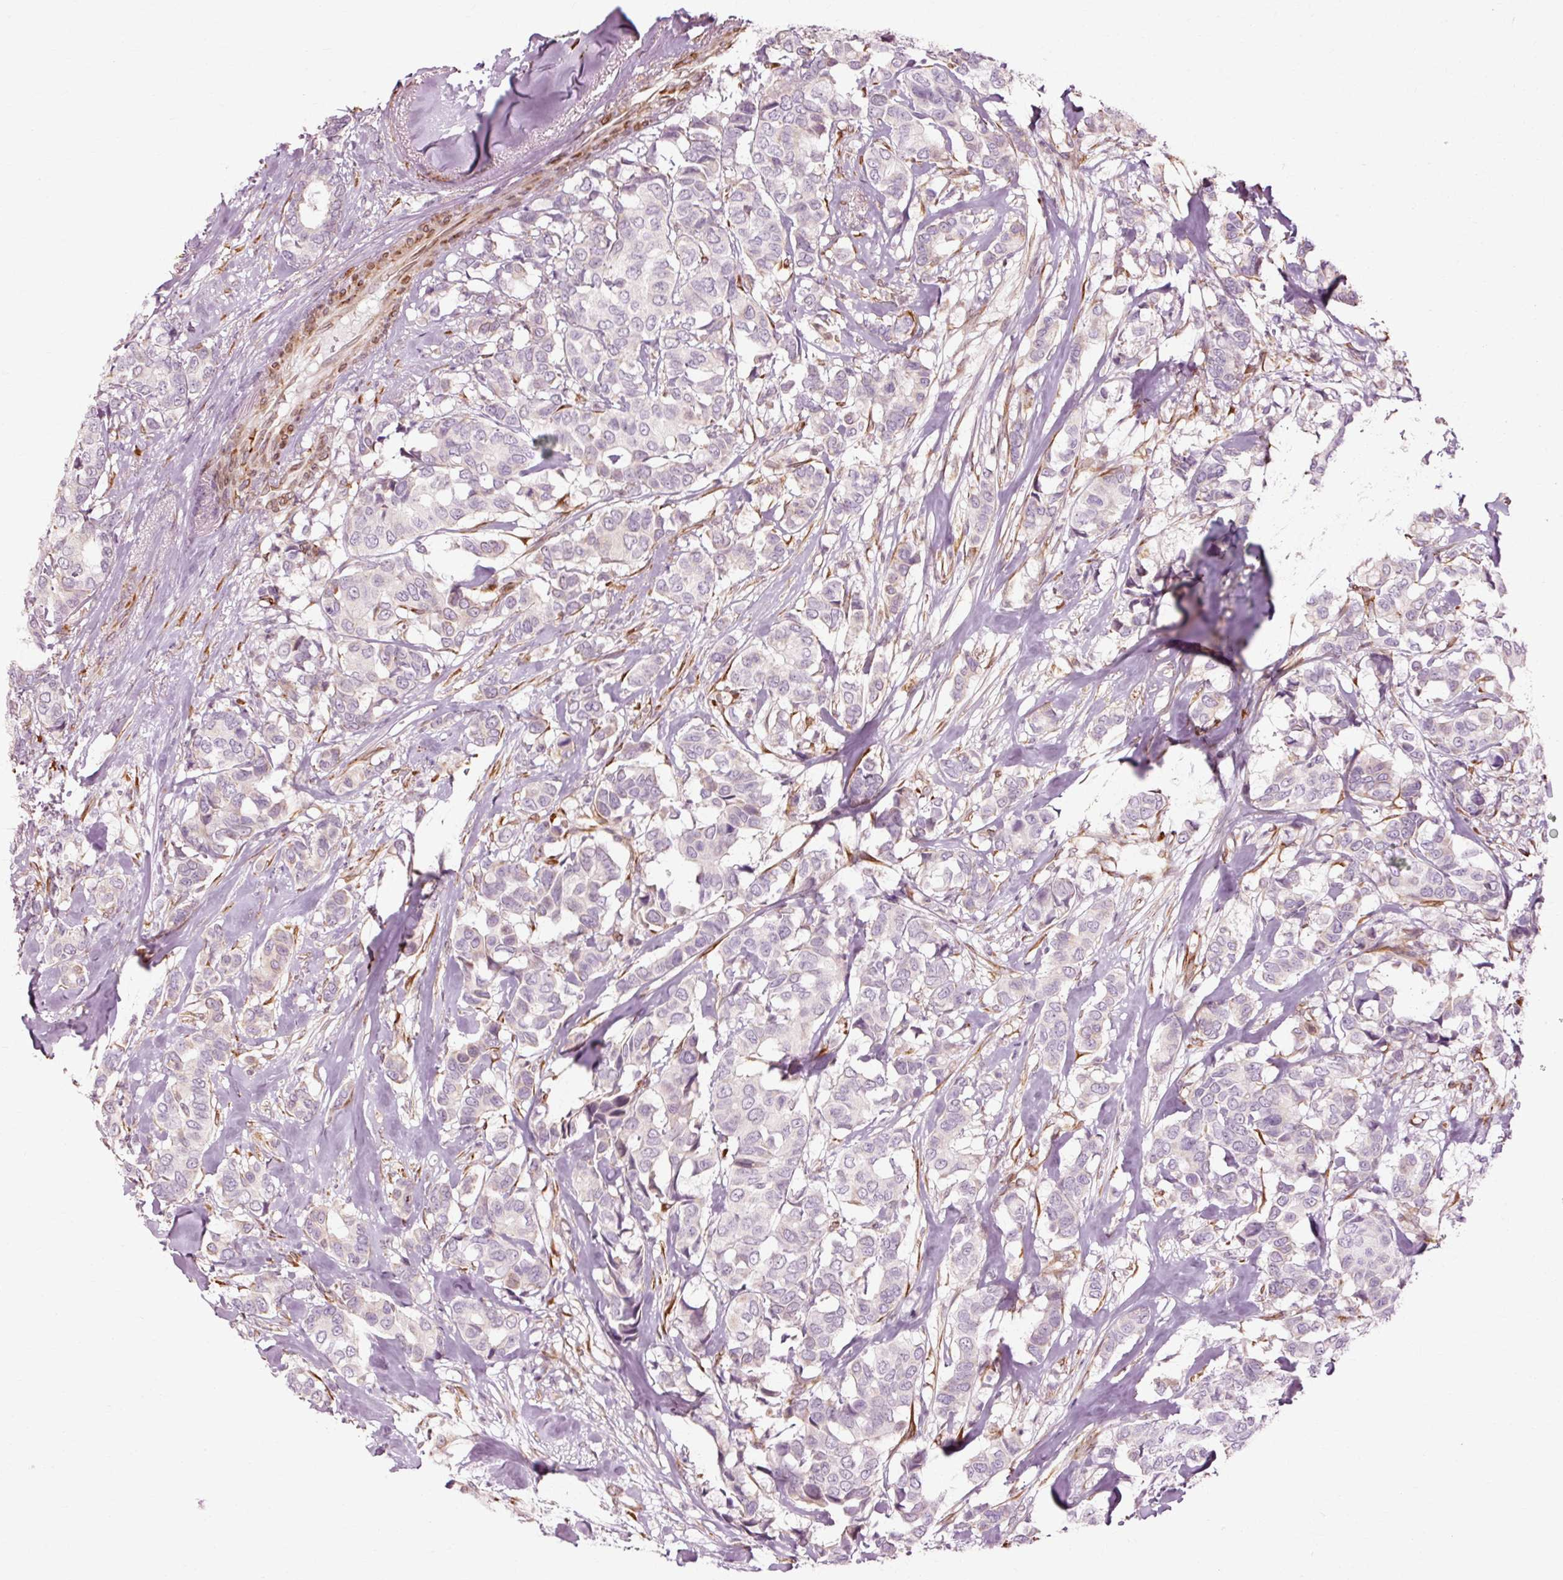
{"staining": {"intensity": "moderate", "quantity": "<25%", "location": "cytoplasmic/membranous"}, "tissue": "breast cancer", "cell_type": "Tumor cells", "image_type": "cancer", "snomed": [{"axis": "morphology", "description": "Duct carcinoma"}, {"axis": "topography", "description": "Breast"}], "caption": "Breast intraductal carcinoma stained for a protein reveals moderate cytoplasmic/membranous positivity in tumor cells. Immunohistochemistry (ihc) stains the protein in brown and the nuclei are stained blue.", "gene": "RGPD5", "patient": {"sex": "female", "age": 87}}